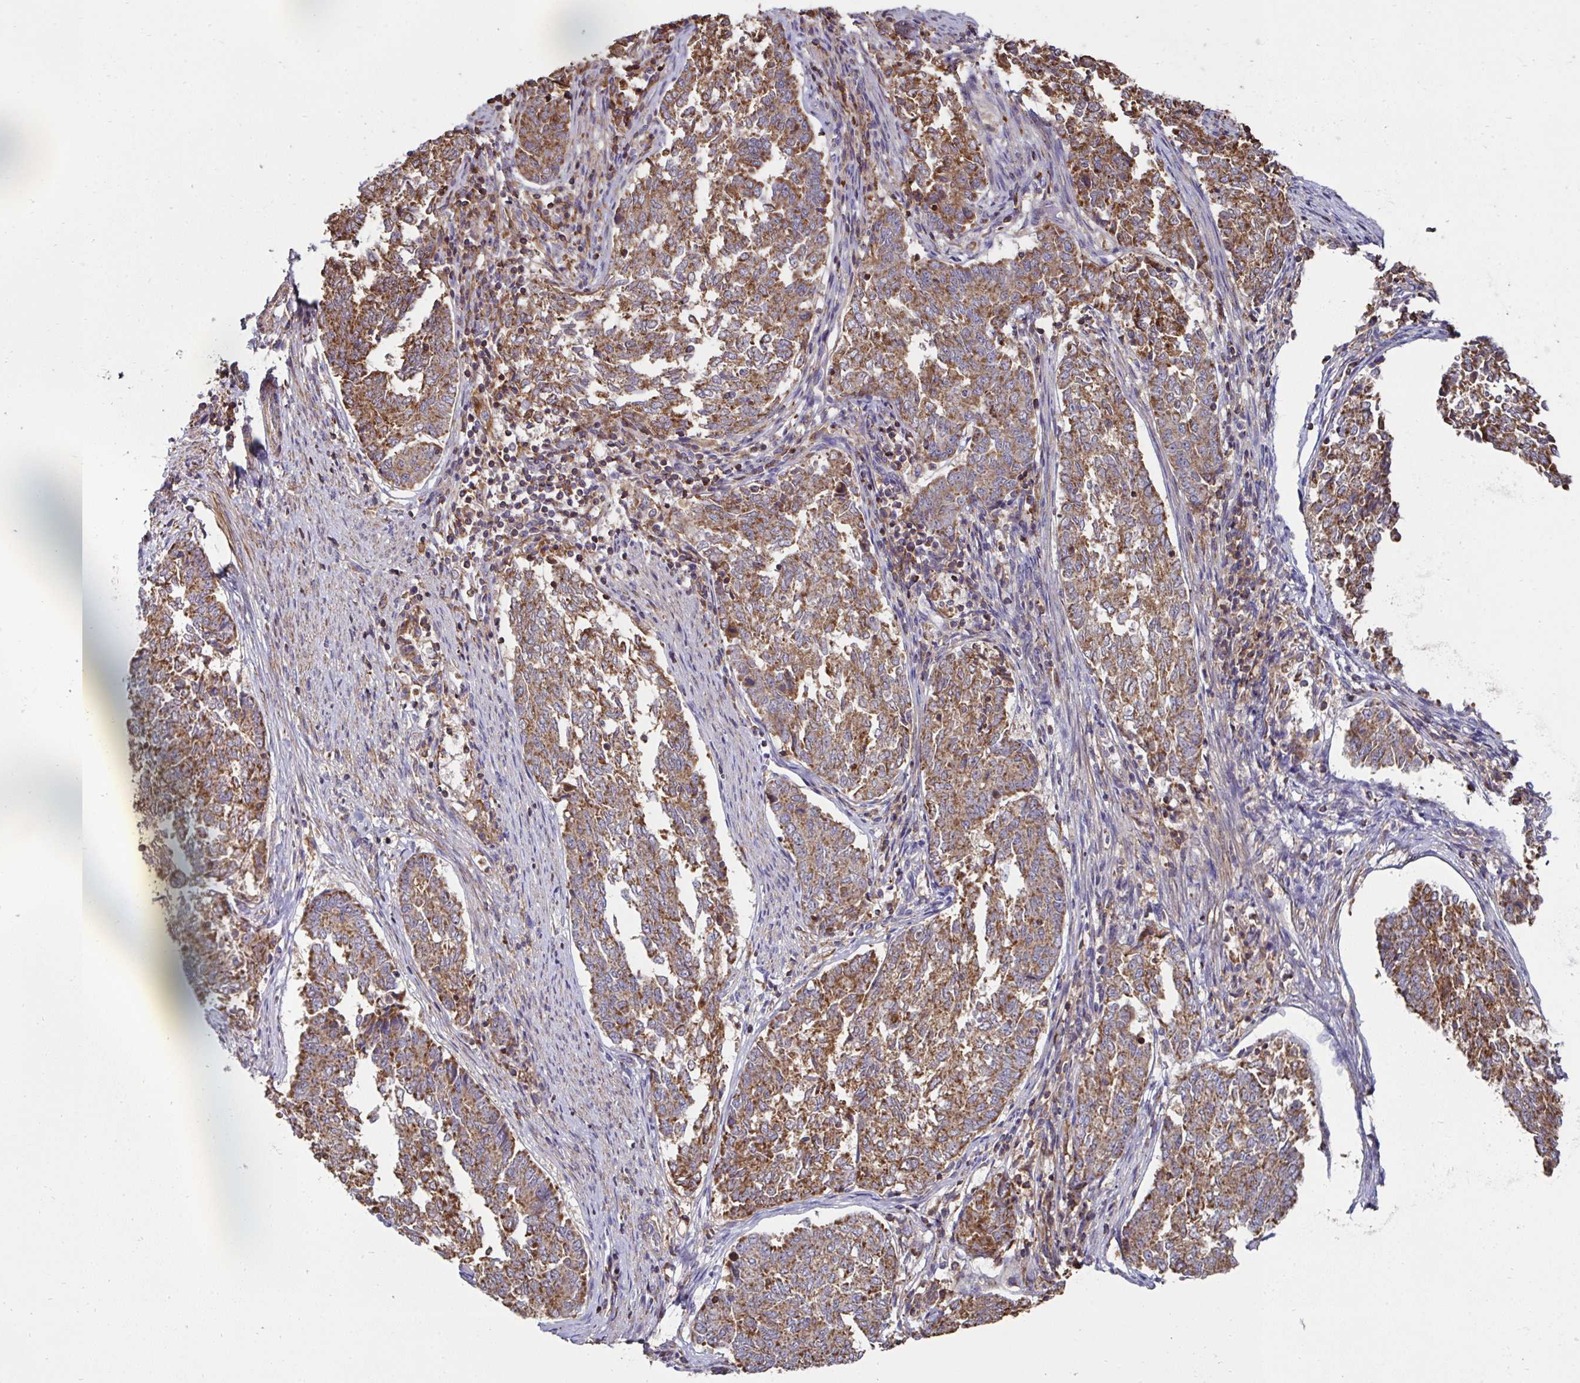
{"staining": {"intensity": "moderate", "quantity": ">75%", "location": "cytoplasmic/membranous"}, "tissue": "endometrial cancer", "cell_type": "Tumor cells", "image_type": "cancer", "snomed": [{"axis": "morphology", "description": "Adenocarcinoma, NOS"}, {"axis": "topography", "description": "Endometrium"}], "caption": "Protein expression analysis of human endometrial cancer reveals moderate cytoplasmic/membranous positivity in about >75% of tumor cells.", "gene": "DZANK1", "patient": {"sex": "female", "age": 80}}